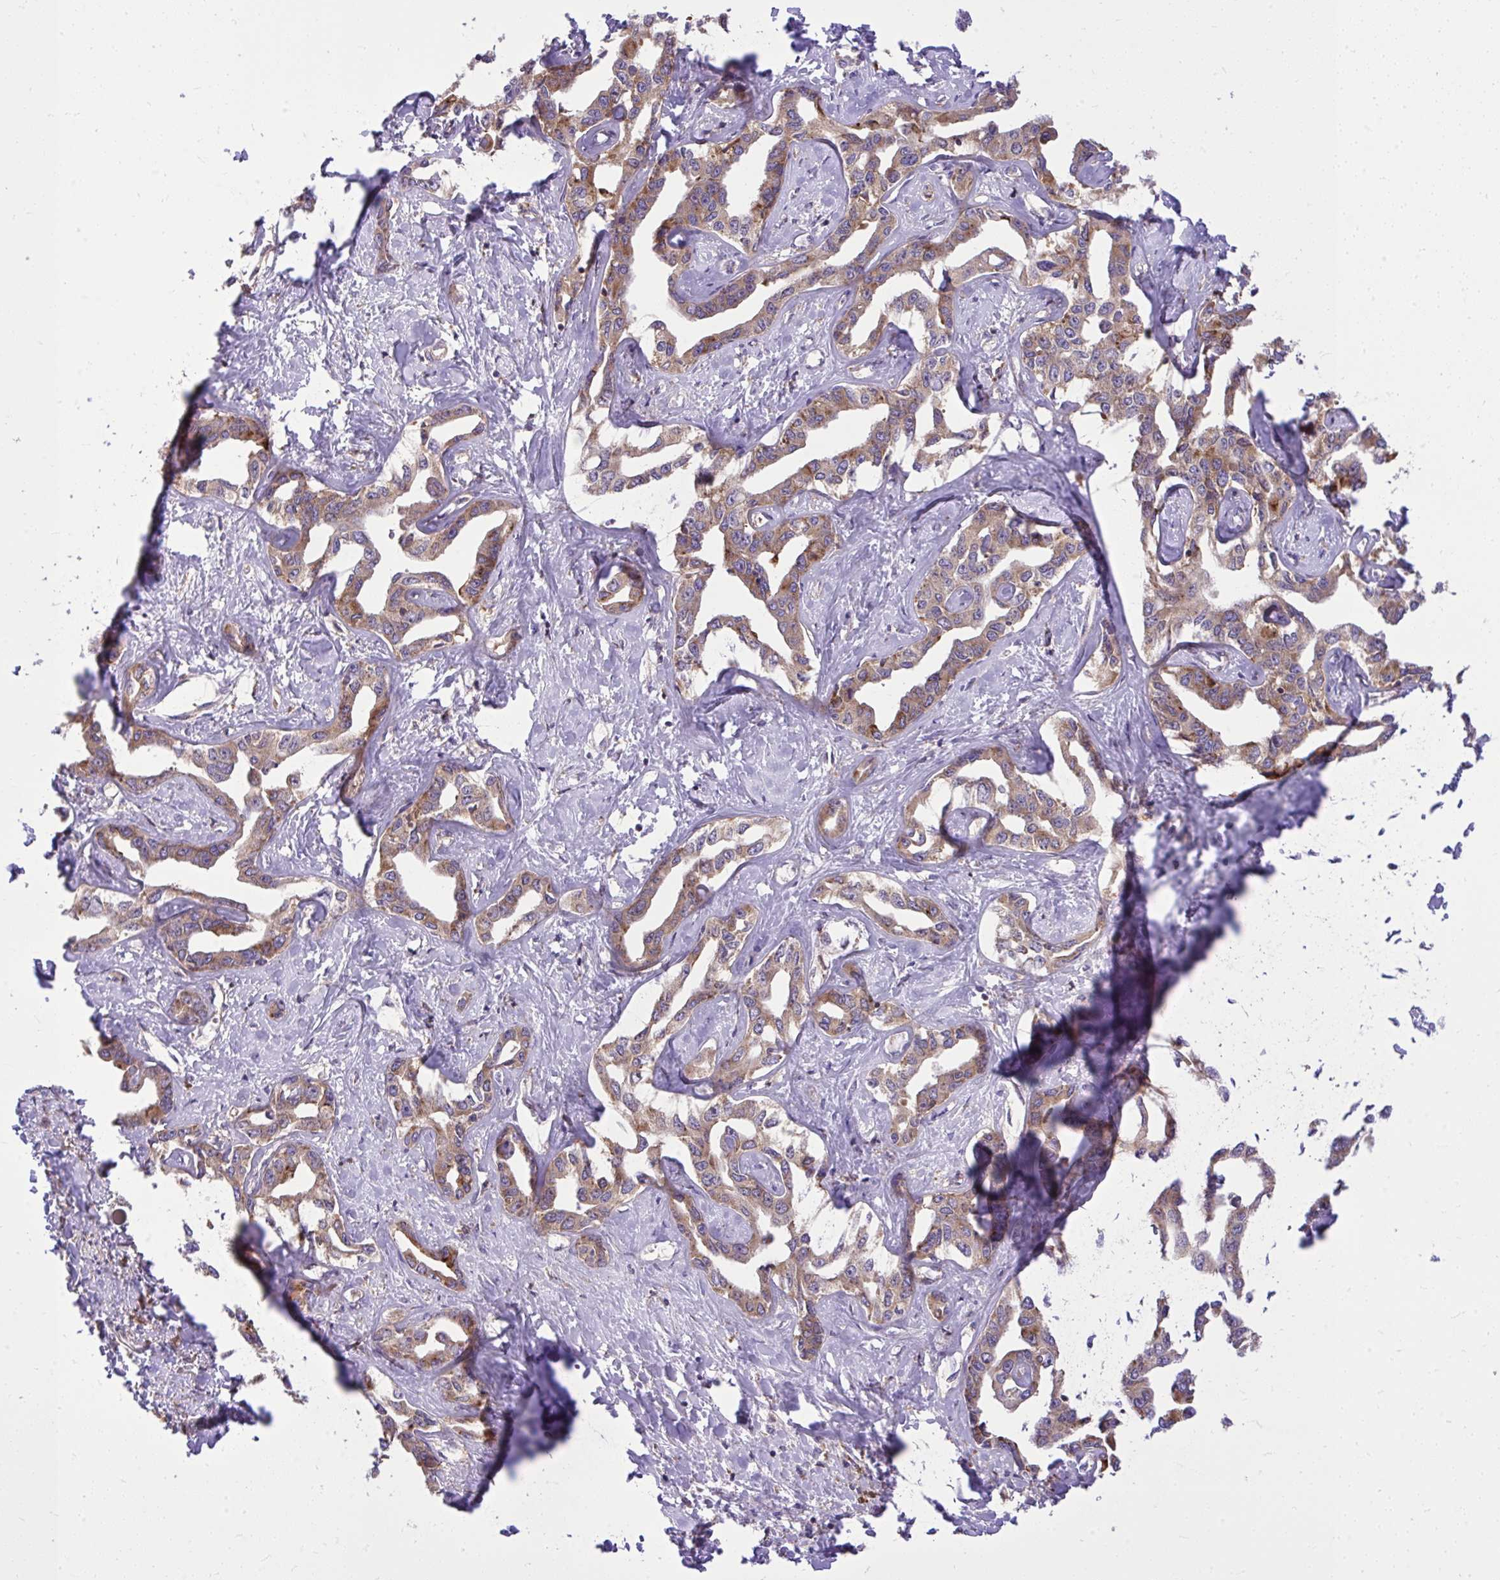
{"staining": {"intensity": "weak", "quantity": ">75%", "location": "cytoplasmic/membranous"}, "tissue": "liver cancer", "cell_type": "Tumor cells", "image_type": "cancer", "snomed": [{"axis": "morphology", "description": "Cholangiocarcinoma"}, {"axis": "topography", "description": "Liver"}], "caption": "Immunohistochemical staining of cholangiocarcinoma (liver) demonstrates weak cytoplasmic/membranous protein expression in approximately >75% of tumor cells.", "gene": "PAIP2", "patient": {"sex": "male", "age": 59}}